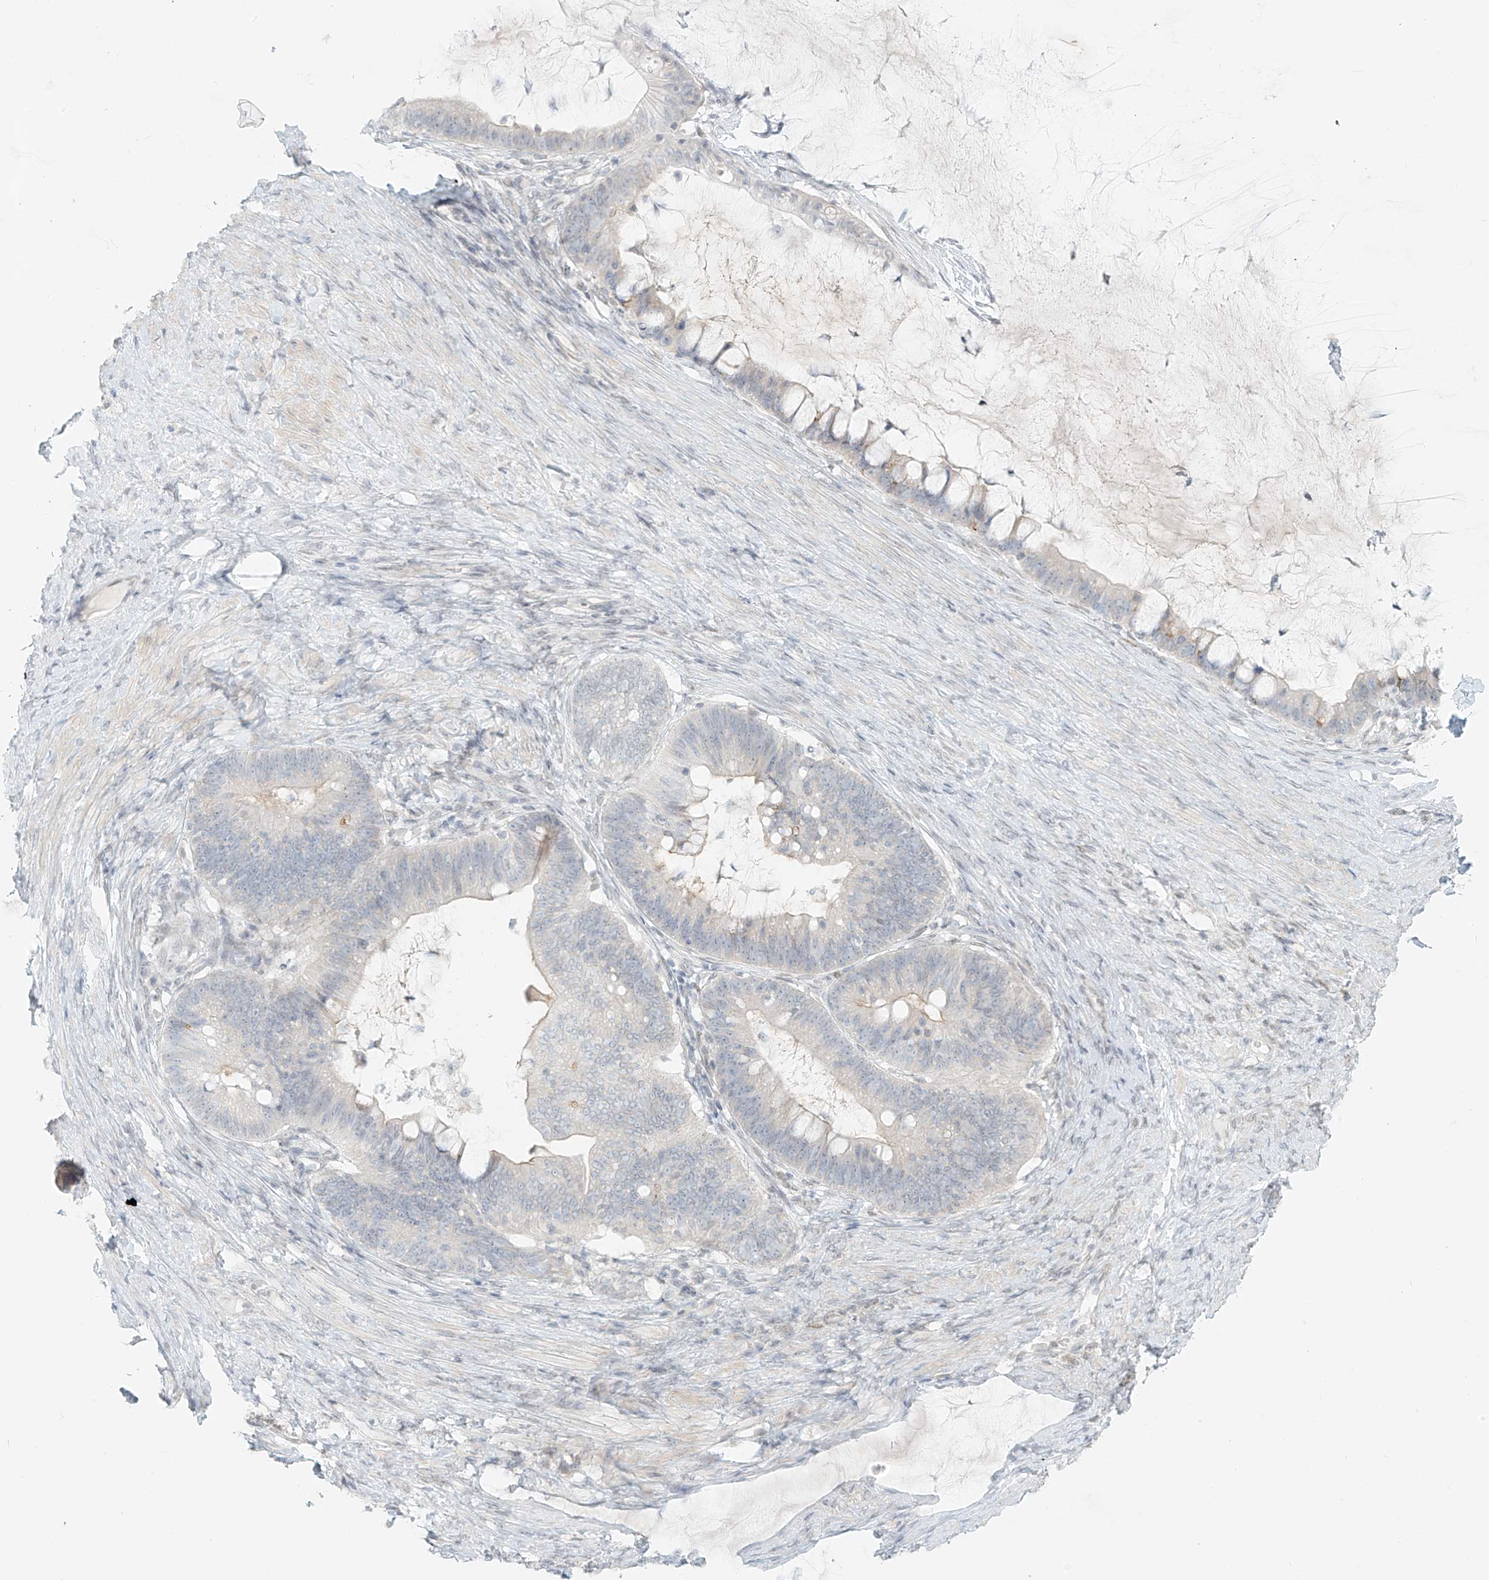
{"staining": {"intensity": "negative", "quantity": "none", "location": "none"}, "tissue": "ovarian cancer", "cell_type": "Tumor cells", "image_type": "cancer", "snomed": [{"axis": "morphology", "description": "Cystadenocarcinoma, mucinous, NOS"}, {"axis": "topography", "description": "Ovary"}], "caption": "High power microscopy image of an immunohistochemistry histopathology image of mucinous cystadenocarcinoma (ovarian), revealing no significant staining in tumor cells.", "gene": "OSBPL7", "patient": {"sex": "female", "age": 61}}